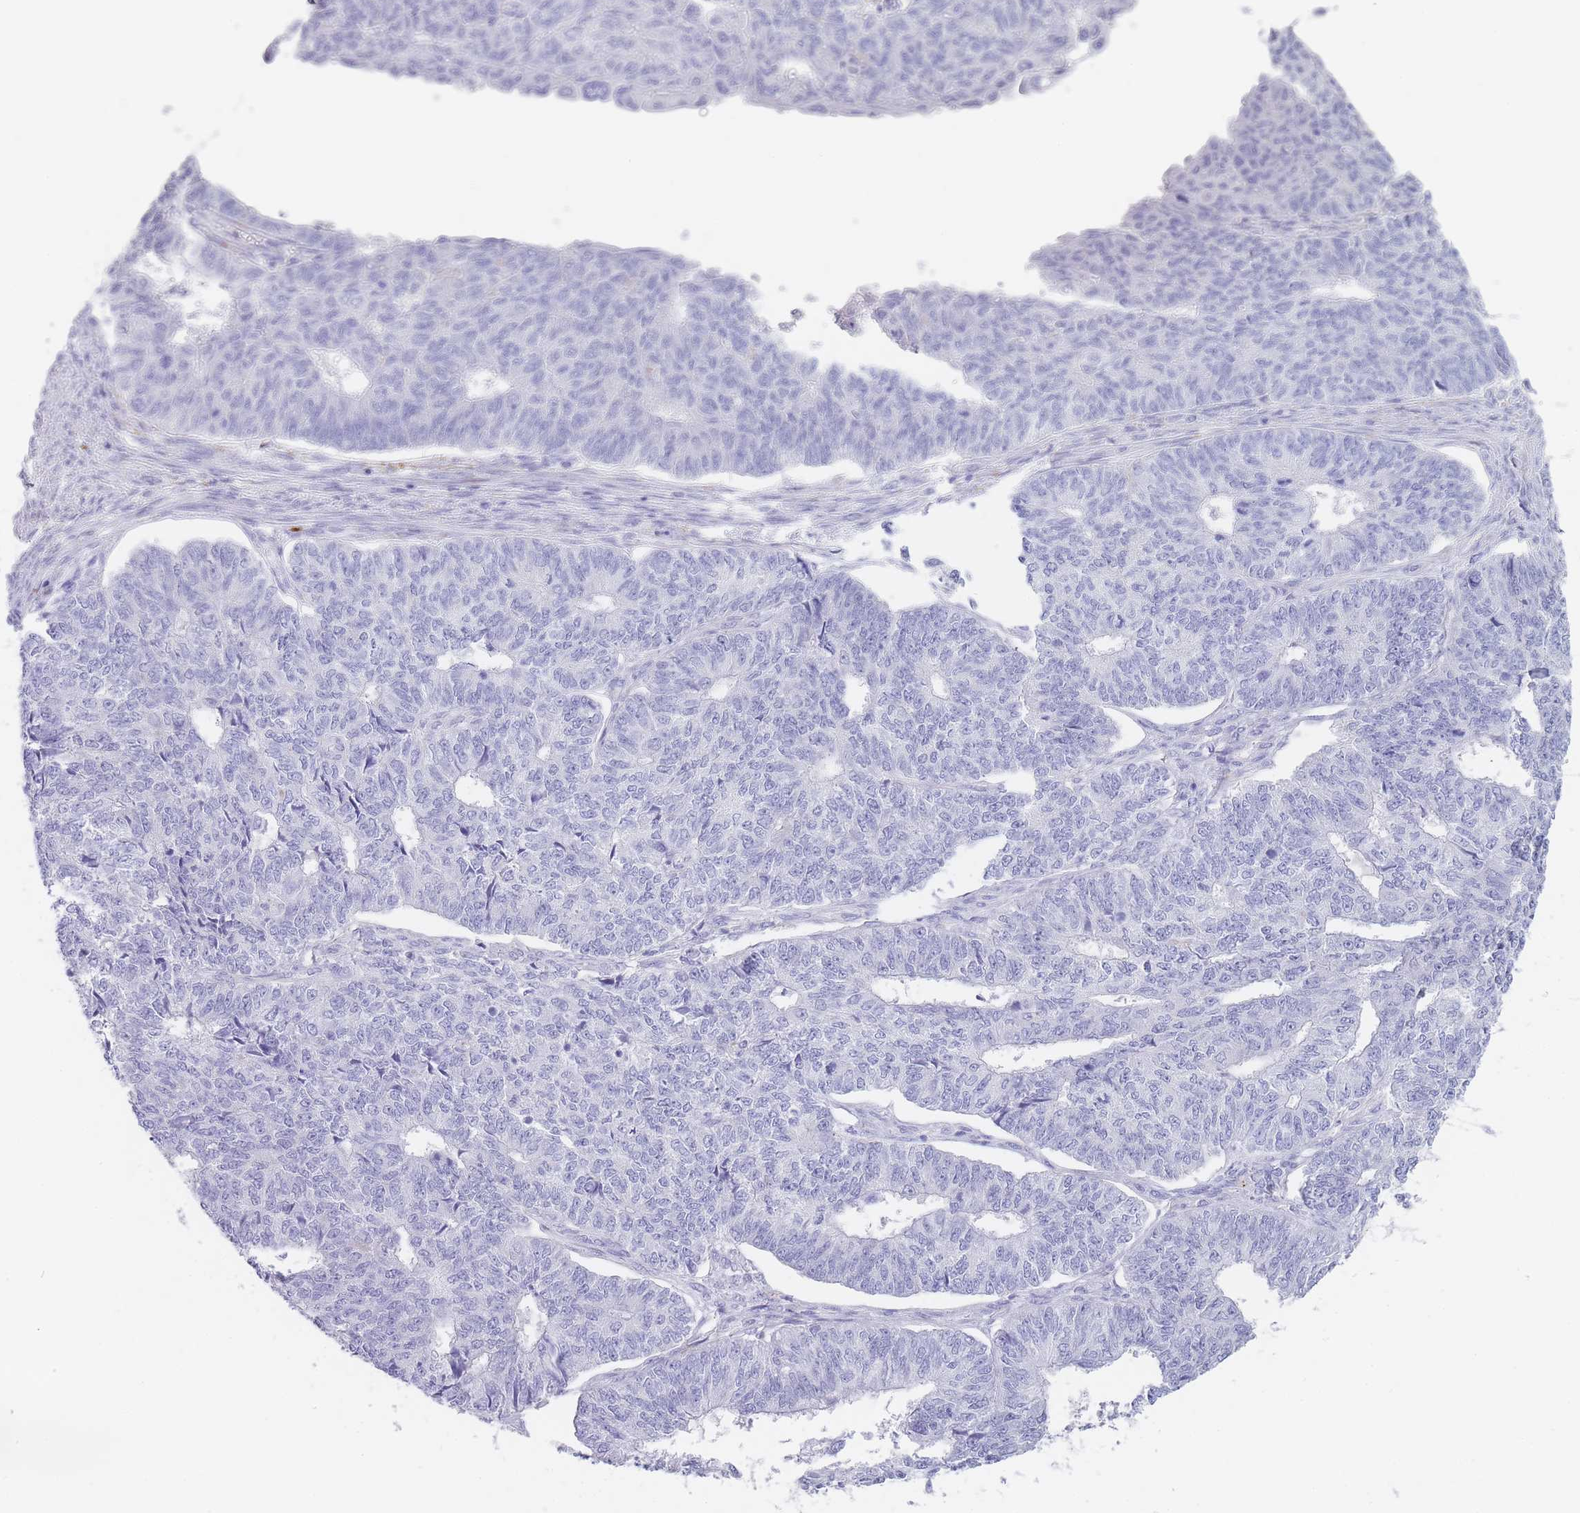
{"staining": {"intensity": "negative", "quantity": "none", "location": "none"}, "tissue": "endometrial cancer", "cell_type": "Tumor cells", "image_type": "cancer", "snomed": [{"axis": "morphology", "description": "Adenocarcinoma, NOS"}, {"axis": "topography", "description": "Endometrium"}], "caption": "Photomicrograph shows no protein positivity in tumor cells of endometrial cancer (adenocarcinoma) tissue. (Brightfield microscopy of DAB (3,3'-diaminobenzidine) immunohistochemistry (IHC) at high magnification).", "gene": "RHO", "patient": {"sex": "female", "age": 32}}